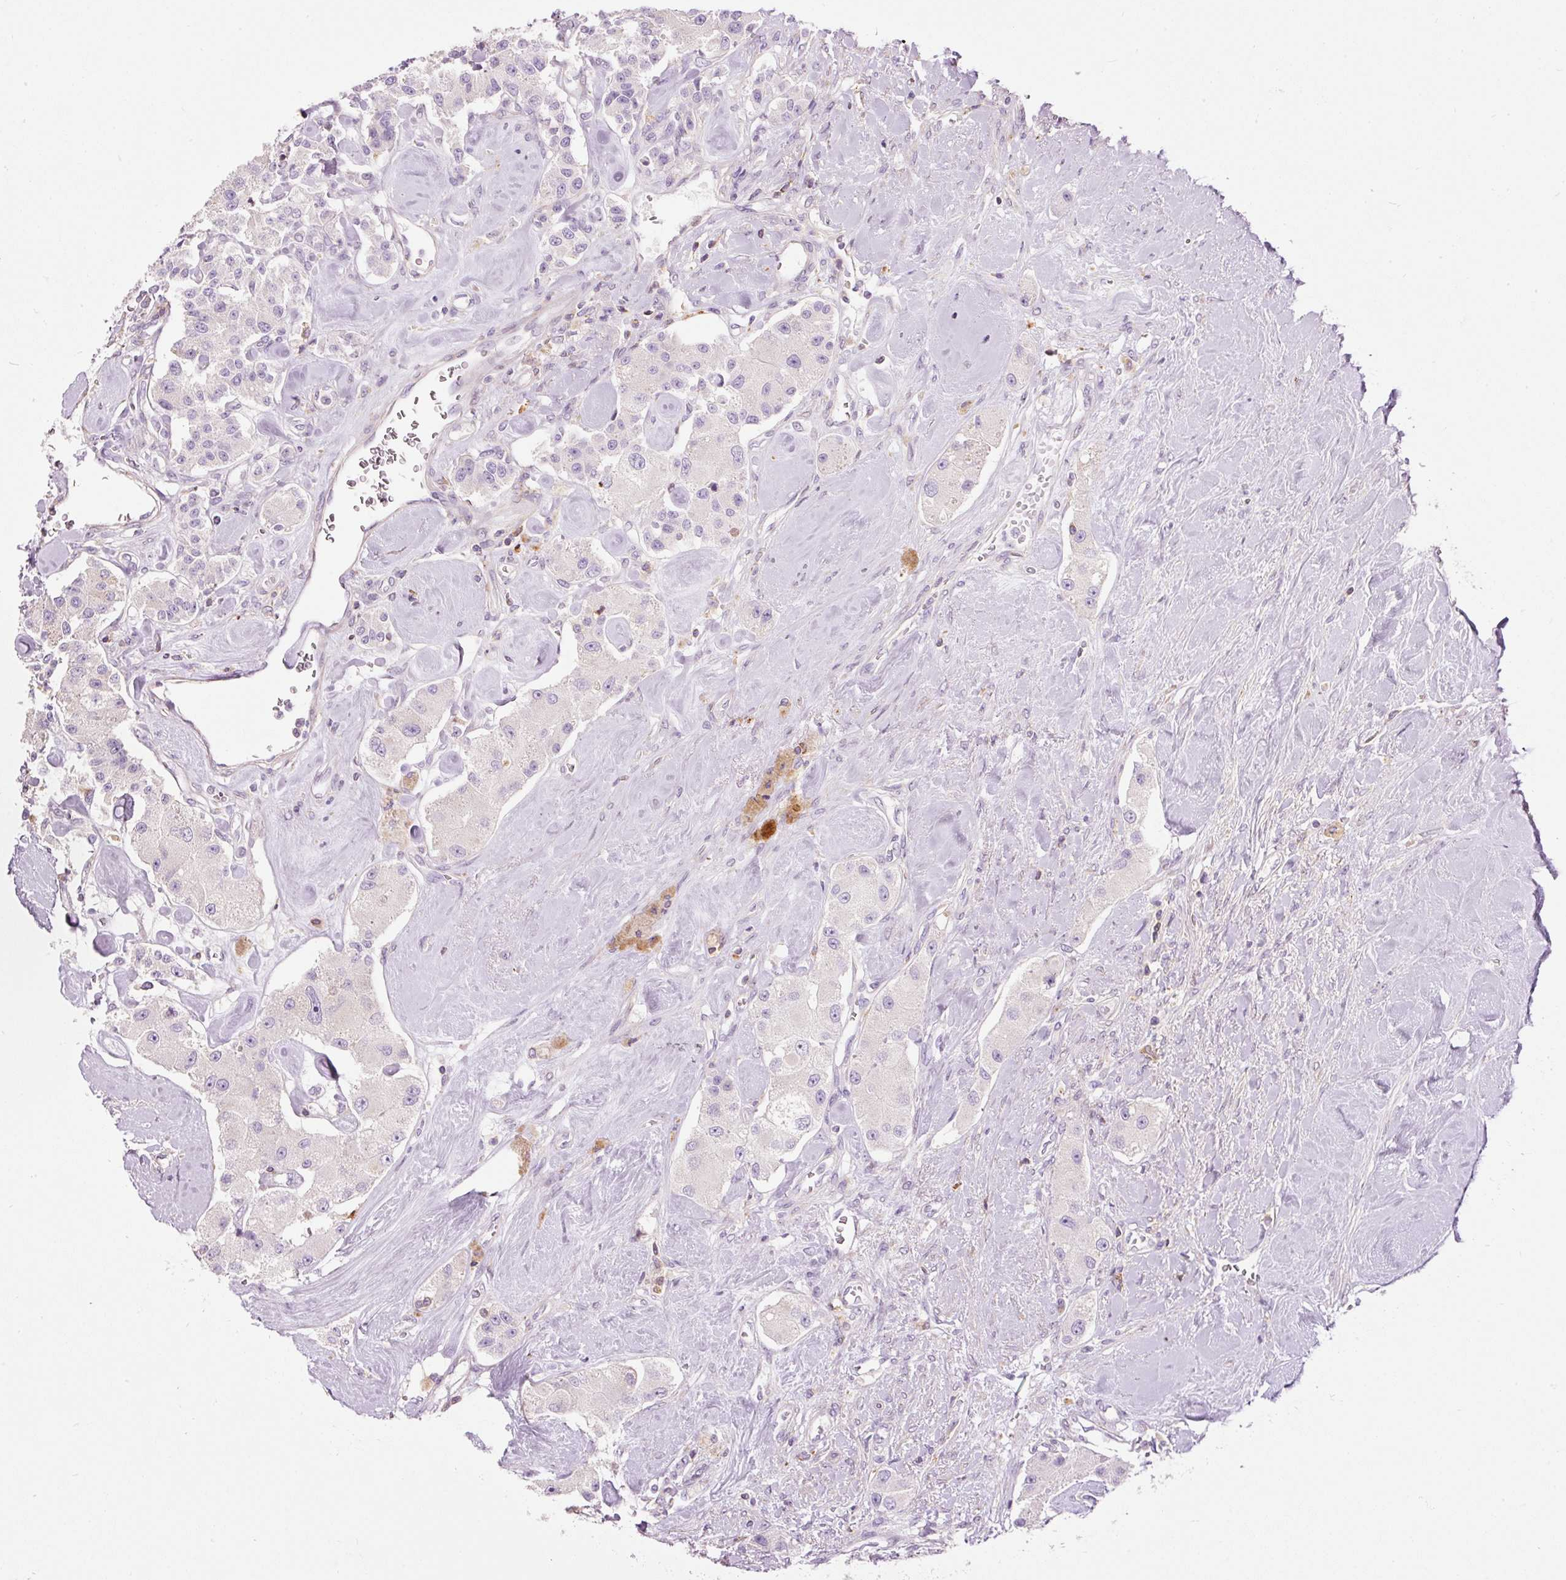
{"staining": {"intensity": "negative", "quantity": "none", "location": "none"}, "tissue": "carcinoid", "cell_type": "Tumor cells", "image_type": "cancer", "snomed": [{"axis": "morphology", "description": "Carcinoid, malignant, NOS"}, {"axis": "topography", "description": "Pancreas"}], "caption": "High power microscopy image of an immunohistochemistry image of carcinoid, revealing no significant expression in tumor cells.", "gene": "DOK6", "patient": {"sex": "male", "age": 41}}